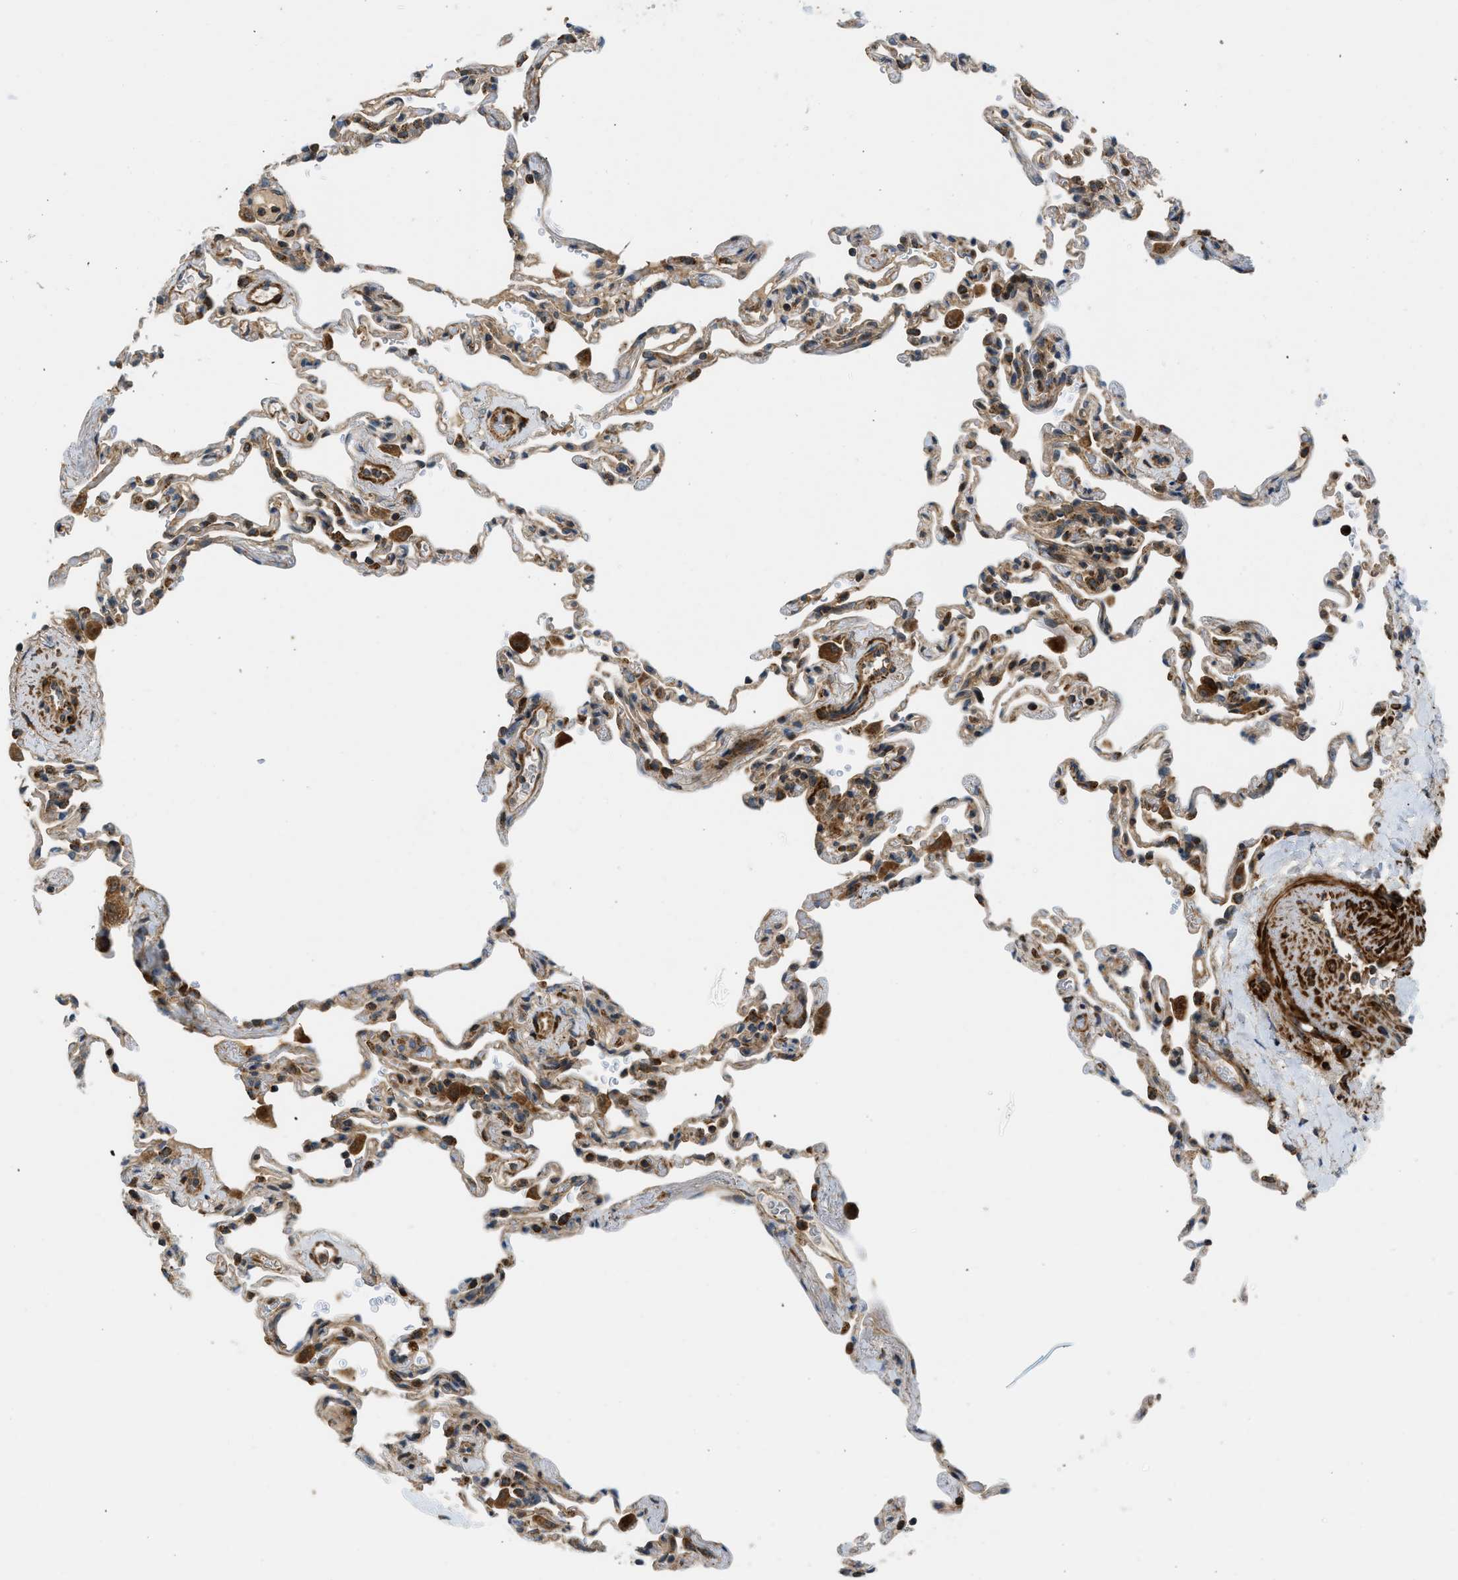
{"staining": {"intensity": "moderate", "quantity": "<25%", "location": "cytoplasmic/membranous"}, "tissue": "lung", "cell_type": "Alveolar cells", "image_type": "normal", "snomed": [{"axis": "morphology", "description": "Normal tissue, NOS"}, {"axis": "topography", "description": "Lung"}], "caption": "Immunohistochemical staining of benign lung displays moderate cytoplasmic/membranous protein staining in about <25% of alveolar cells. The protein is stained brown, and the nuclei are stained in blue (DAB (3,3'-diaminobenzidine) IHC with brightfield microscopy, high magnification).", "gene": "SESN2", "patient": {"sex": "male", "age": 59}}